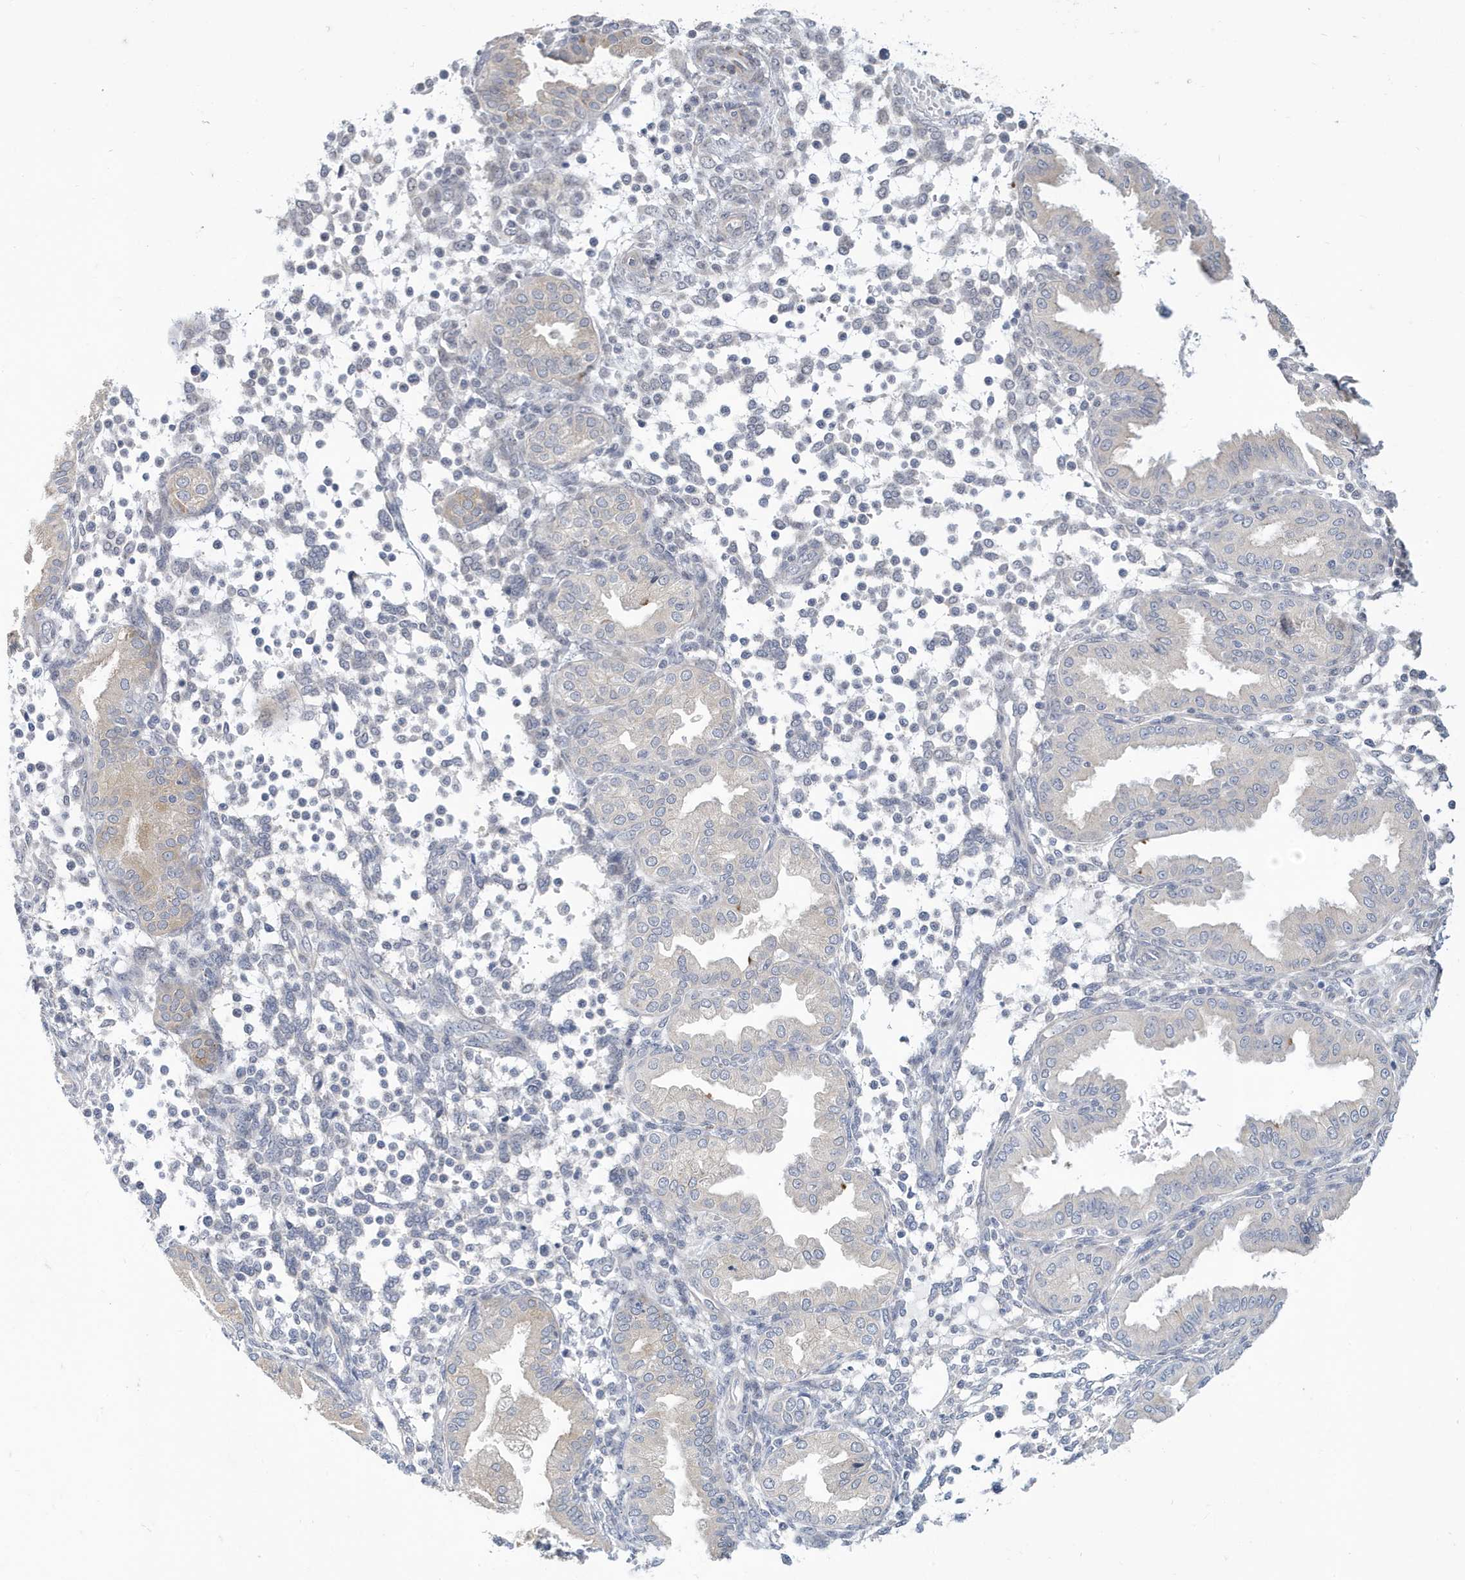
{"staining": {"intensity": "negative", "quantity": "none", "location": "none"}, "tissue": "endometrium", "cell_type": "Cells in endometrial stroma", "image_type": "normal", "snomed": [{"axis": "morphology", "description": "Normal tissue, NOS"}, {"axis": "topography", "description": "Endometrium"}], "caption": "This micrograph is of benign endometrium stained with immunohistochemistry to label a protein in brown with the nuclei are counter-stained blue. There is no expression in cells in endometrial stroma. Nuclei are stained in blue.", "gene": "ZNF654", "patient": {"sex": "female", "age": 53}}